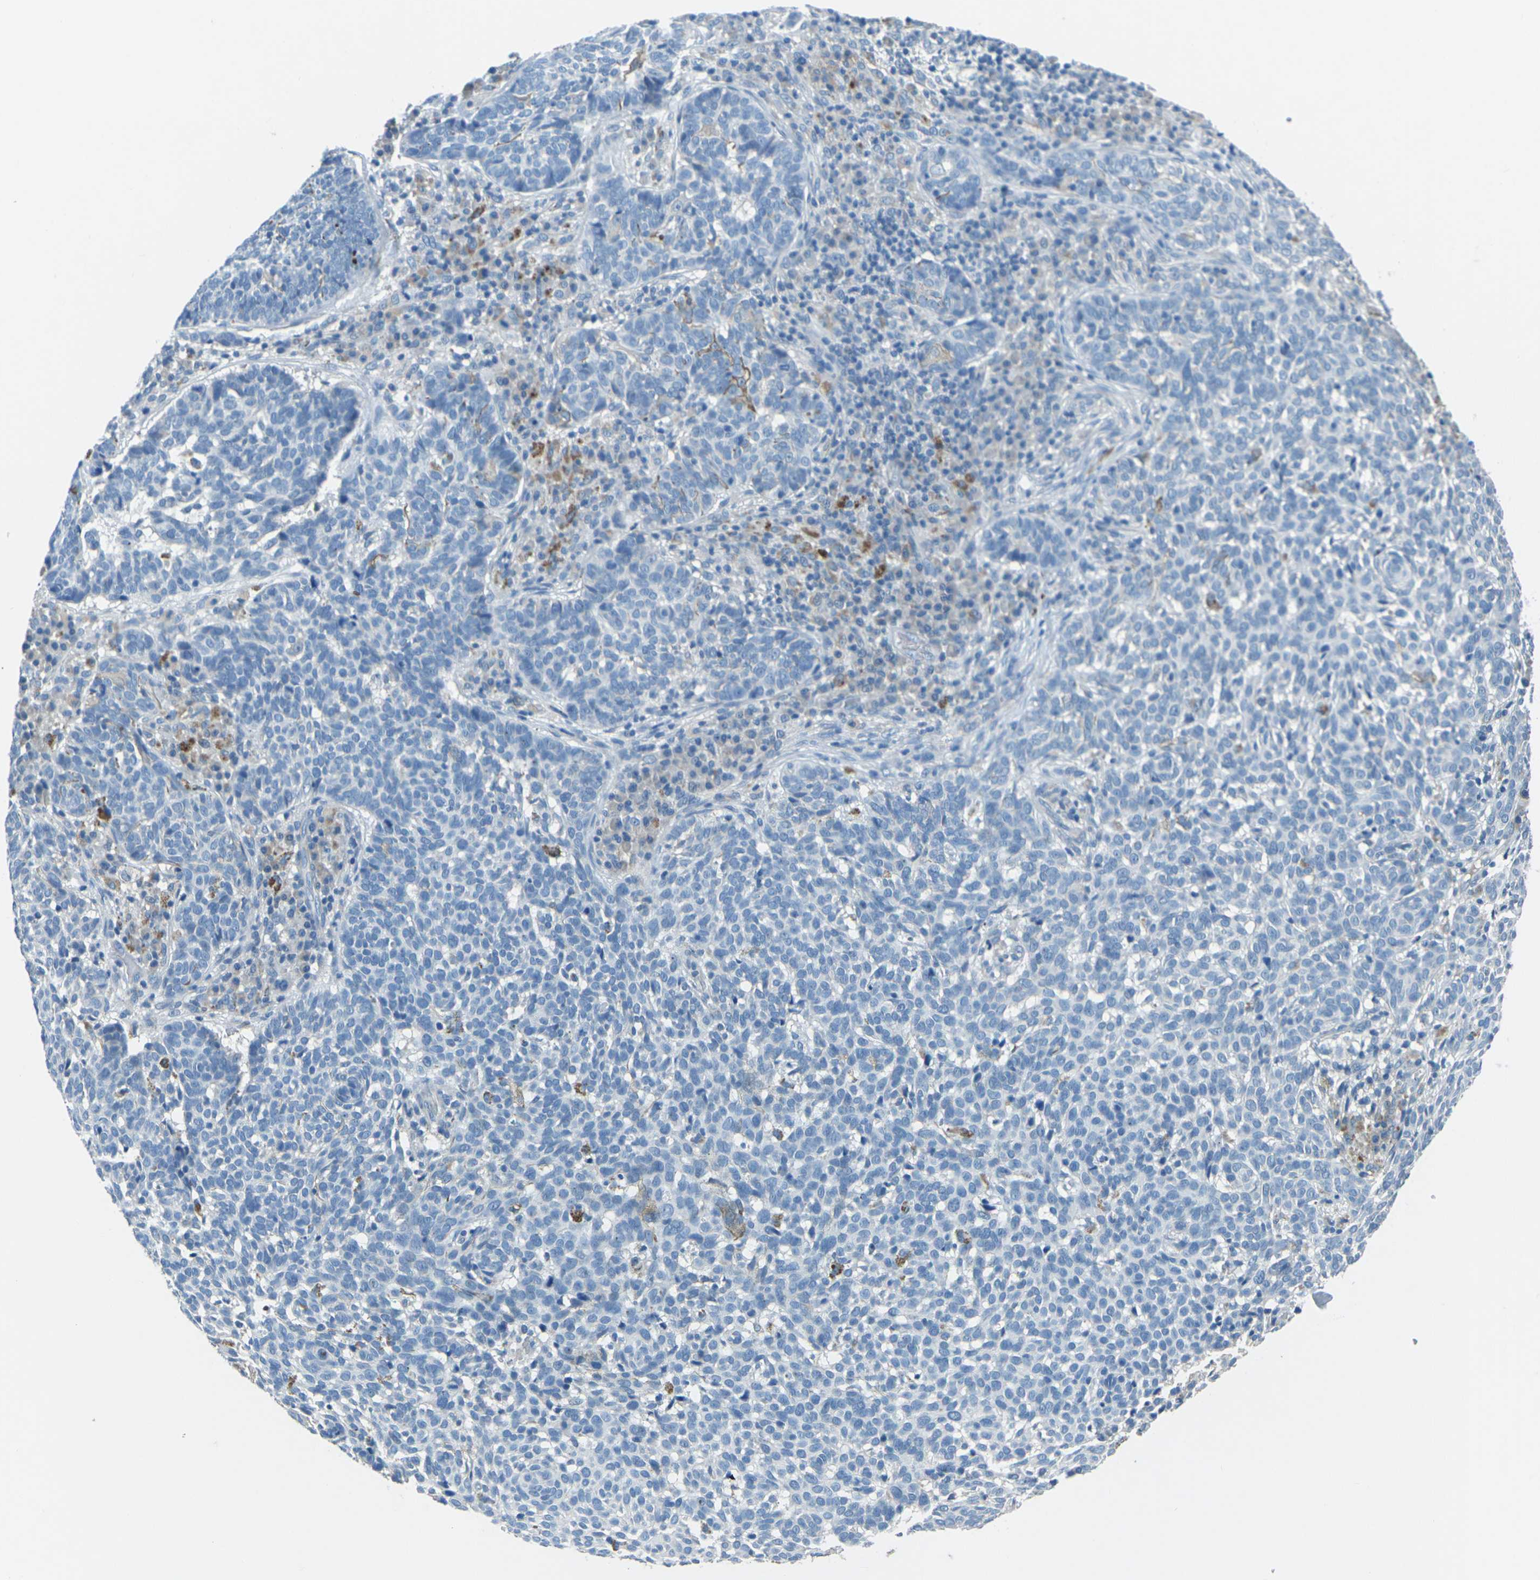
{"staining": {"intensity": "negative", "quantity": "none", "location": "none"}, "tissue": "skin cancer", "cell_type": "Tumor cells", "image_type": "cancer", "snomed": [{"axis": "morphology", "description": "Basal cell carcinoma"}, {"axis": "topography", "description": "Skin"}], "caption": "Tumor cells show no significant staining in skin cancer (basal cell carcinoma).", "gene": "CD1D", "patient": {"sex": "male", "age": 85}}